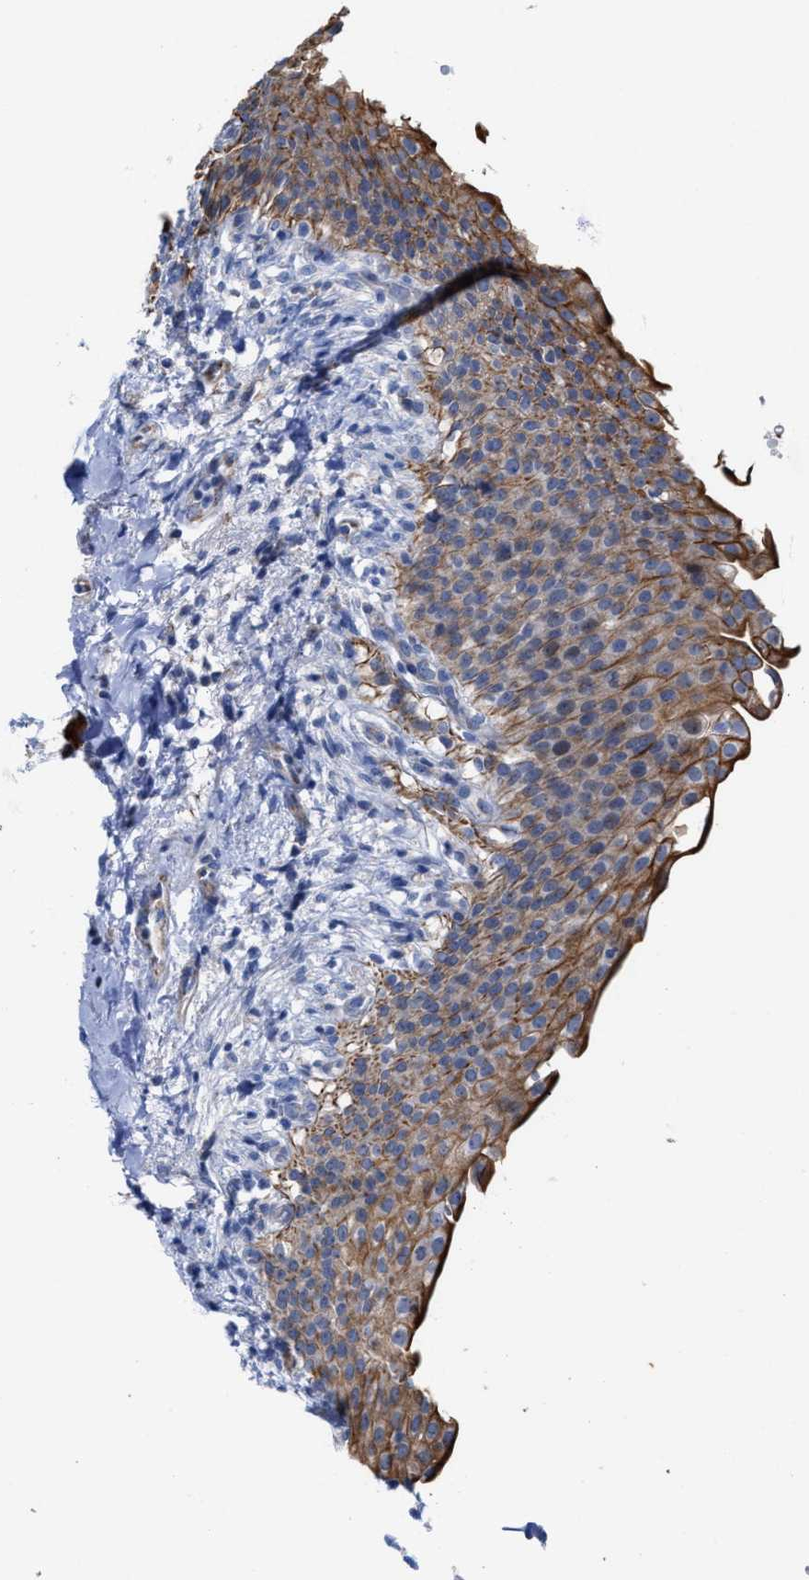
{"staining": {"intensity": "moderate", "quantity": ">75%", "location": "cytoplasmic/membranous"}, "tissue": "urinary bladder", "cell_type": "Urothelial cells", "image_type": "normal", "snomed": [{"axis": "morphology", "description": "Normal tissue, NOS"}, {"axis": "topography", "description": "Urinary bladder"}], "caption": "A high-resolution photomicrograph shows immunohistochemistry staining of normal urinary bladder, which reveals moderate cytoplasmic/membranous expression in approximately >75% of urothelial cells.", "gene": "JAG1", "patient": {"sex": "female", "age": 60}}